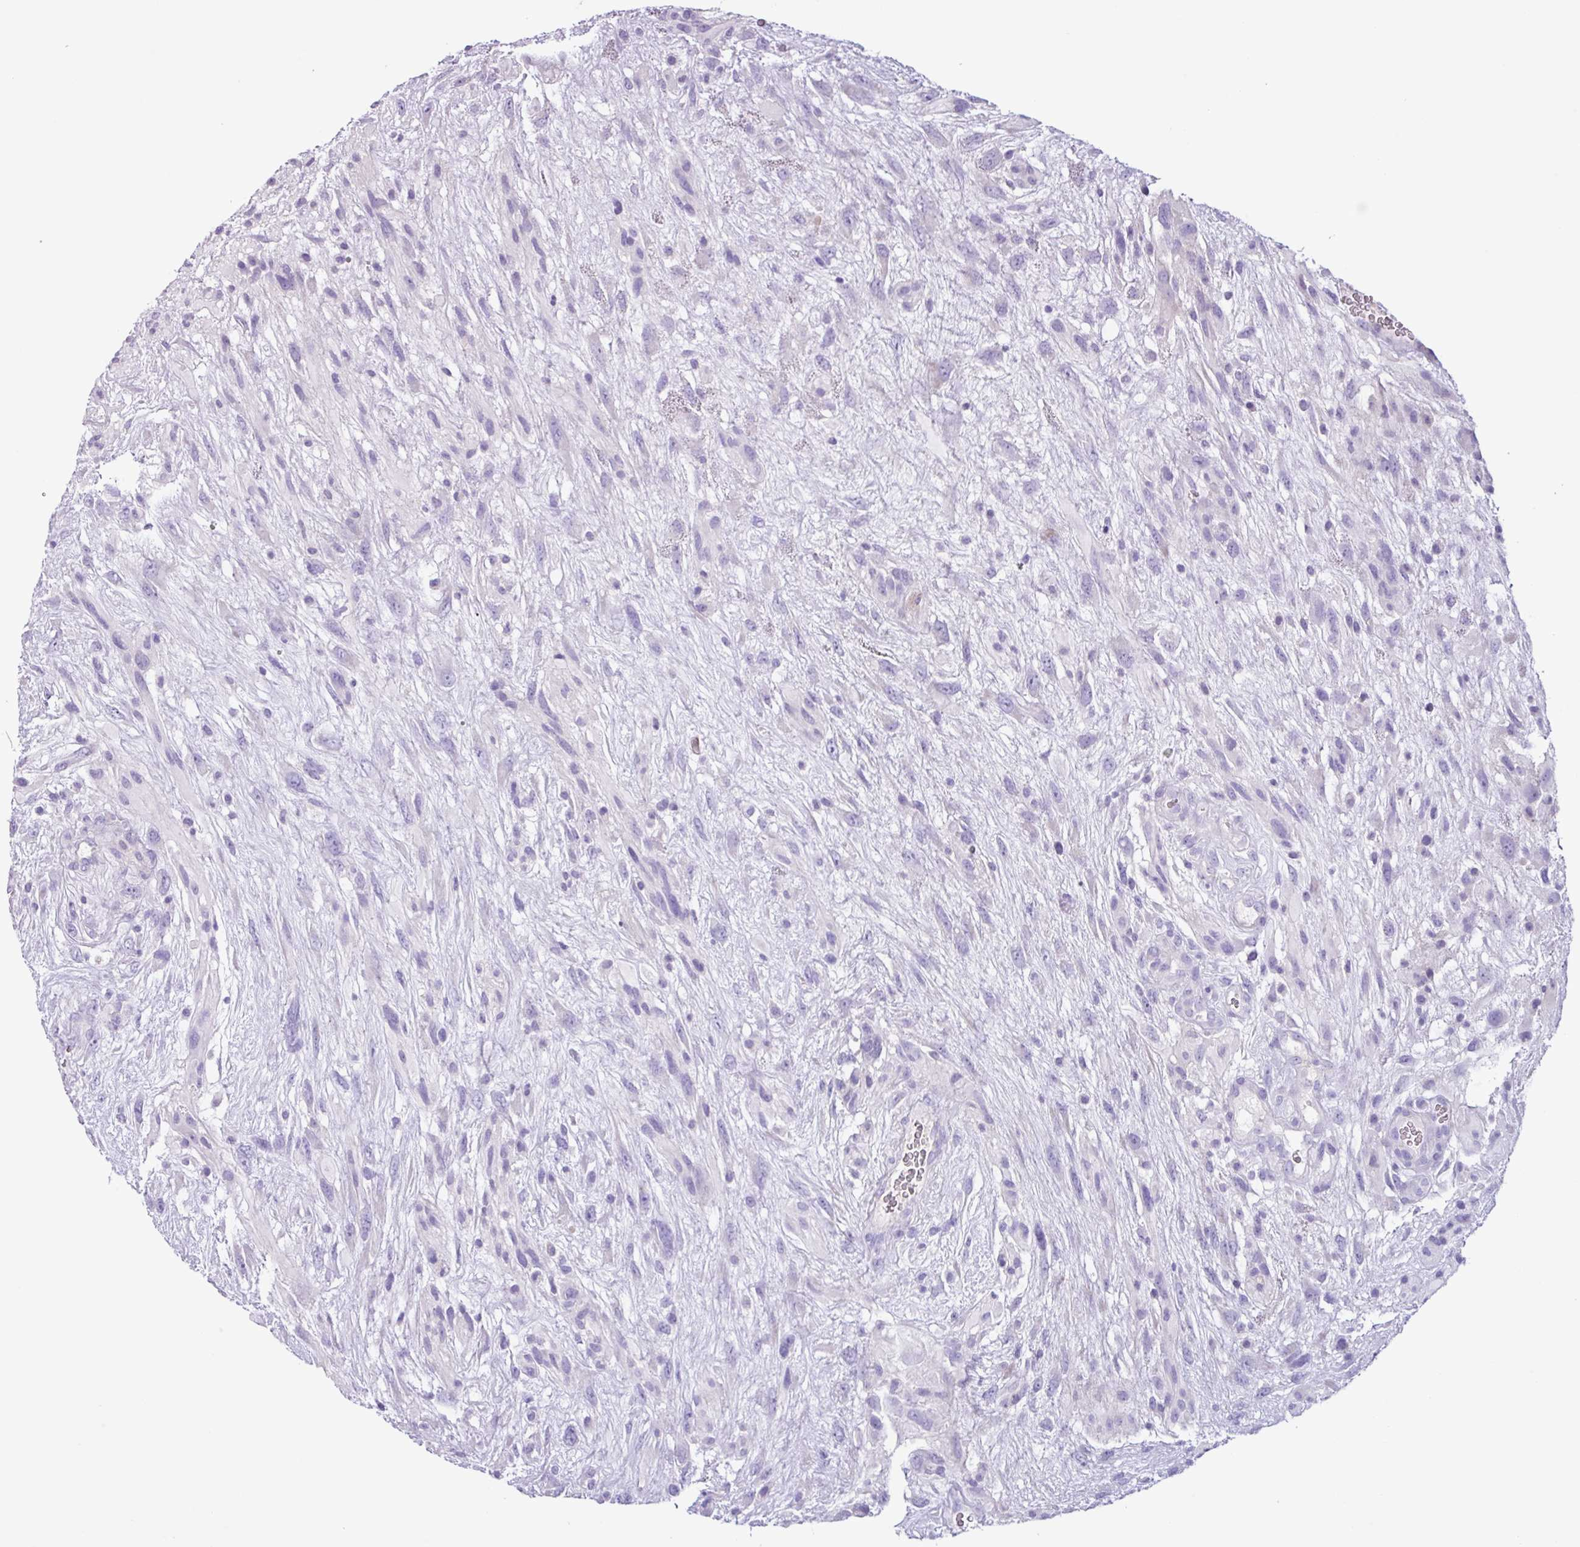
{"staining": {"intensity": "negative", "quantity": "none", "location": "none"}, "tissue": "glioma", "cell_type": "Tumor cells", "image_type": "cancer", "snomed": [{"axis": "morphology", "description": "Glioma, malignant, High grade"}, {"axis": "topography", "description": "Brain"}], "caption": "Malignant glioma (high-grade) stained for a protein using IHC displays no expression tumor cells.", "gene": "CYSTM1", "patient": {"sex": "male", "age": 61}}